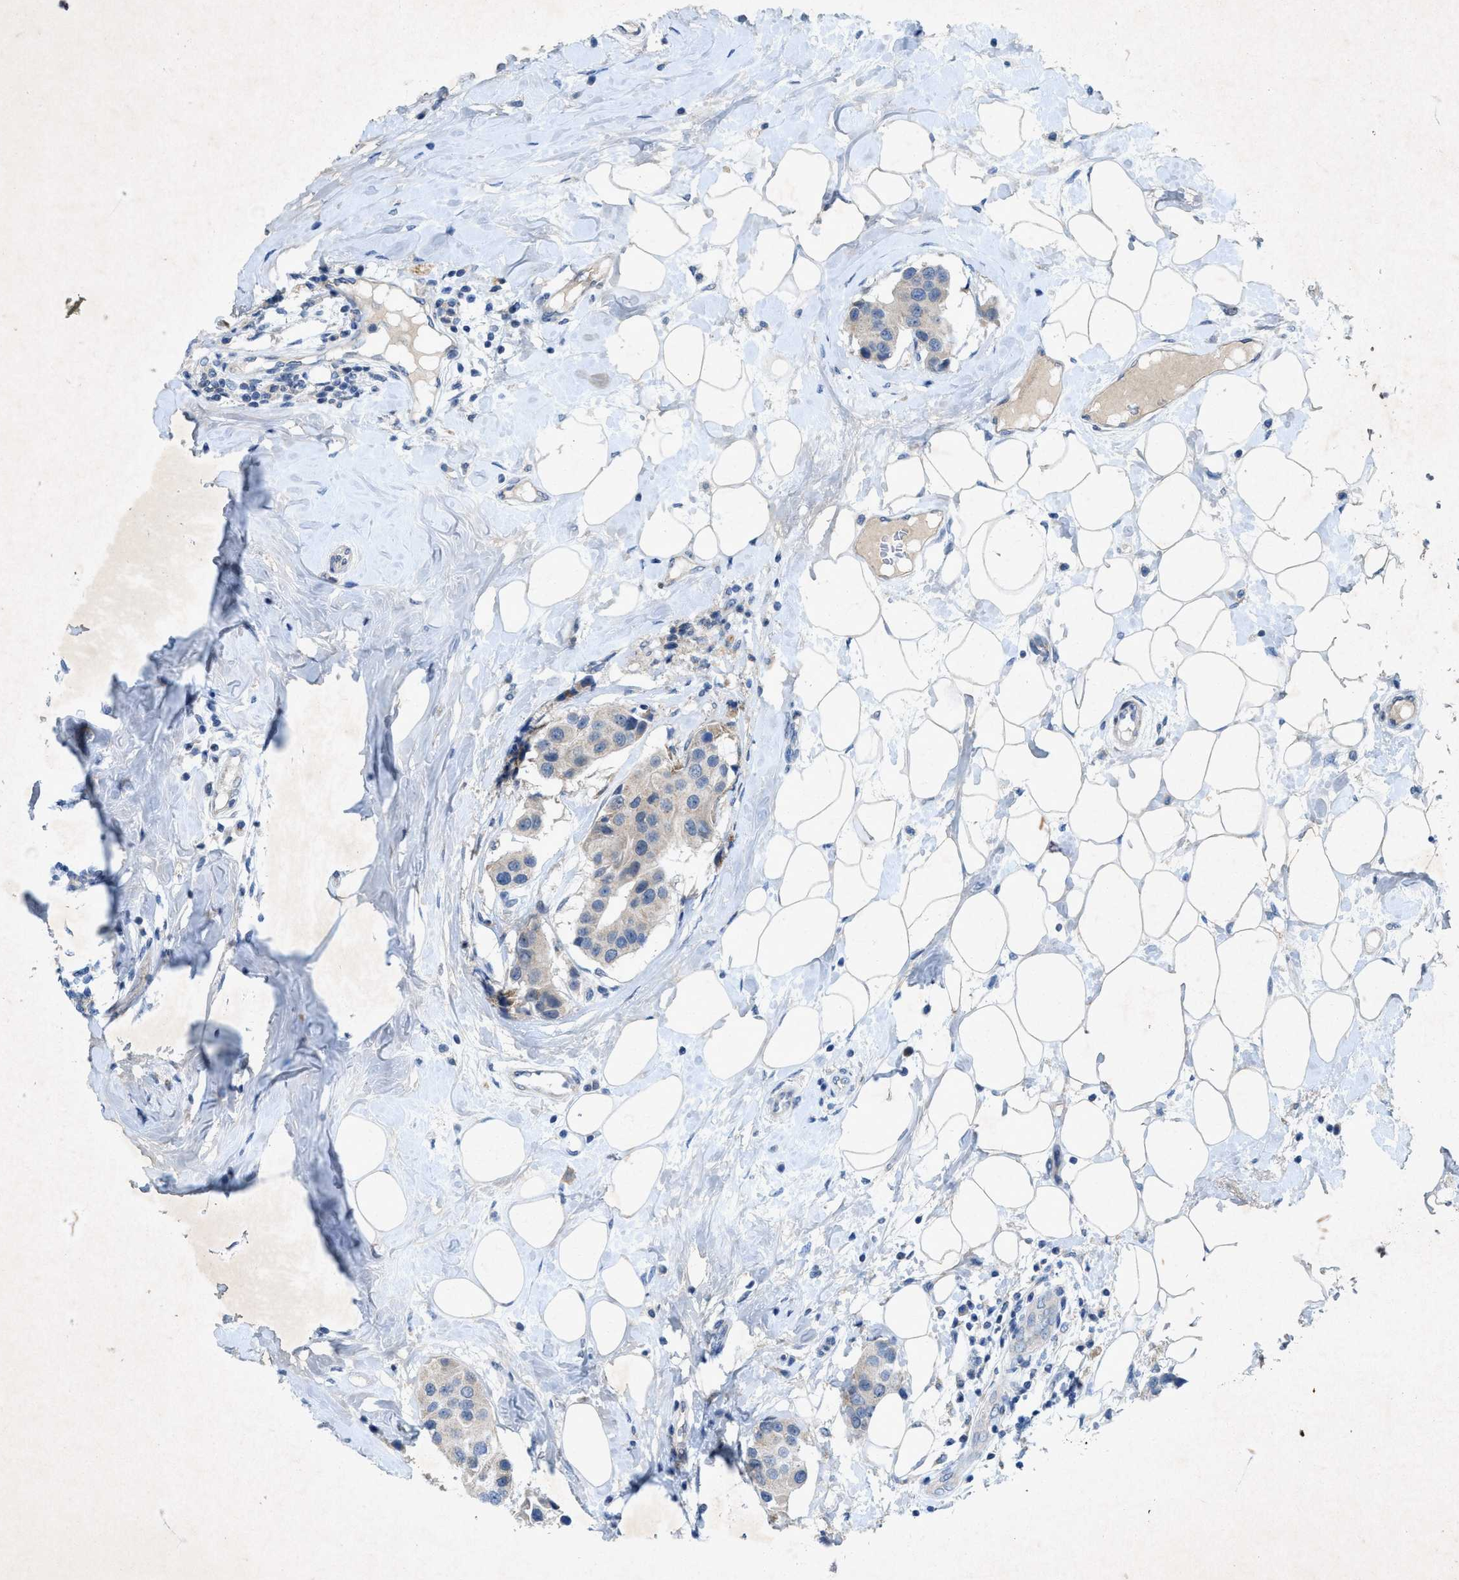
{"staining": {"intensity": "negative", "quantity": "none", "location": "none"}, "tissue": "breast cancer", "cell_type": "Tumor cells", "image_type": "cancer", "snomed": [{"axis": "morphology", "description": "Normal tissue, NOS"}, {"axis": "morphology", "description": "Duct carcinoma"}, {"axis": "topography", "description": "Breast"}], "caption": "Tumor cells are negative for brown protein staining in breast cancer.", "gene": "URGCP", "patient": {"sex": "female", "age": 39}}